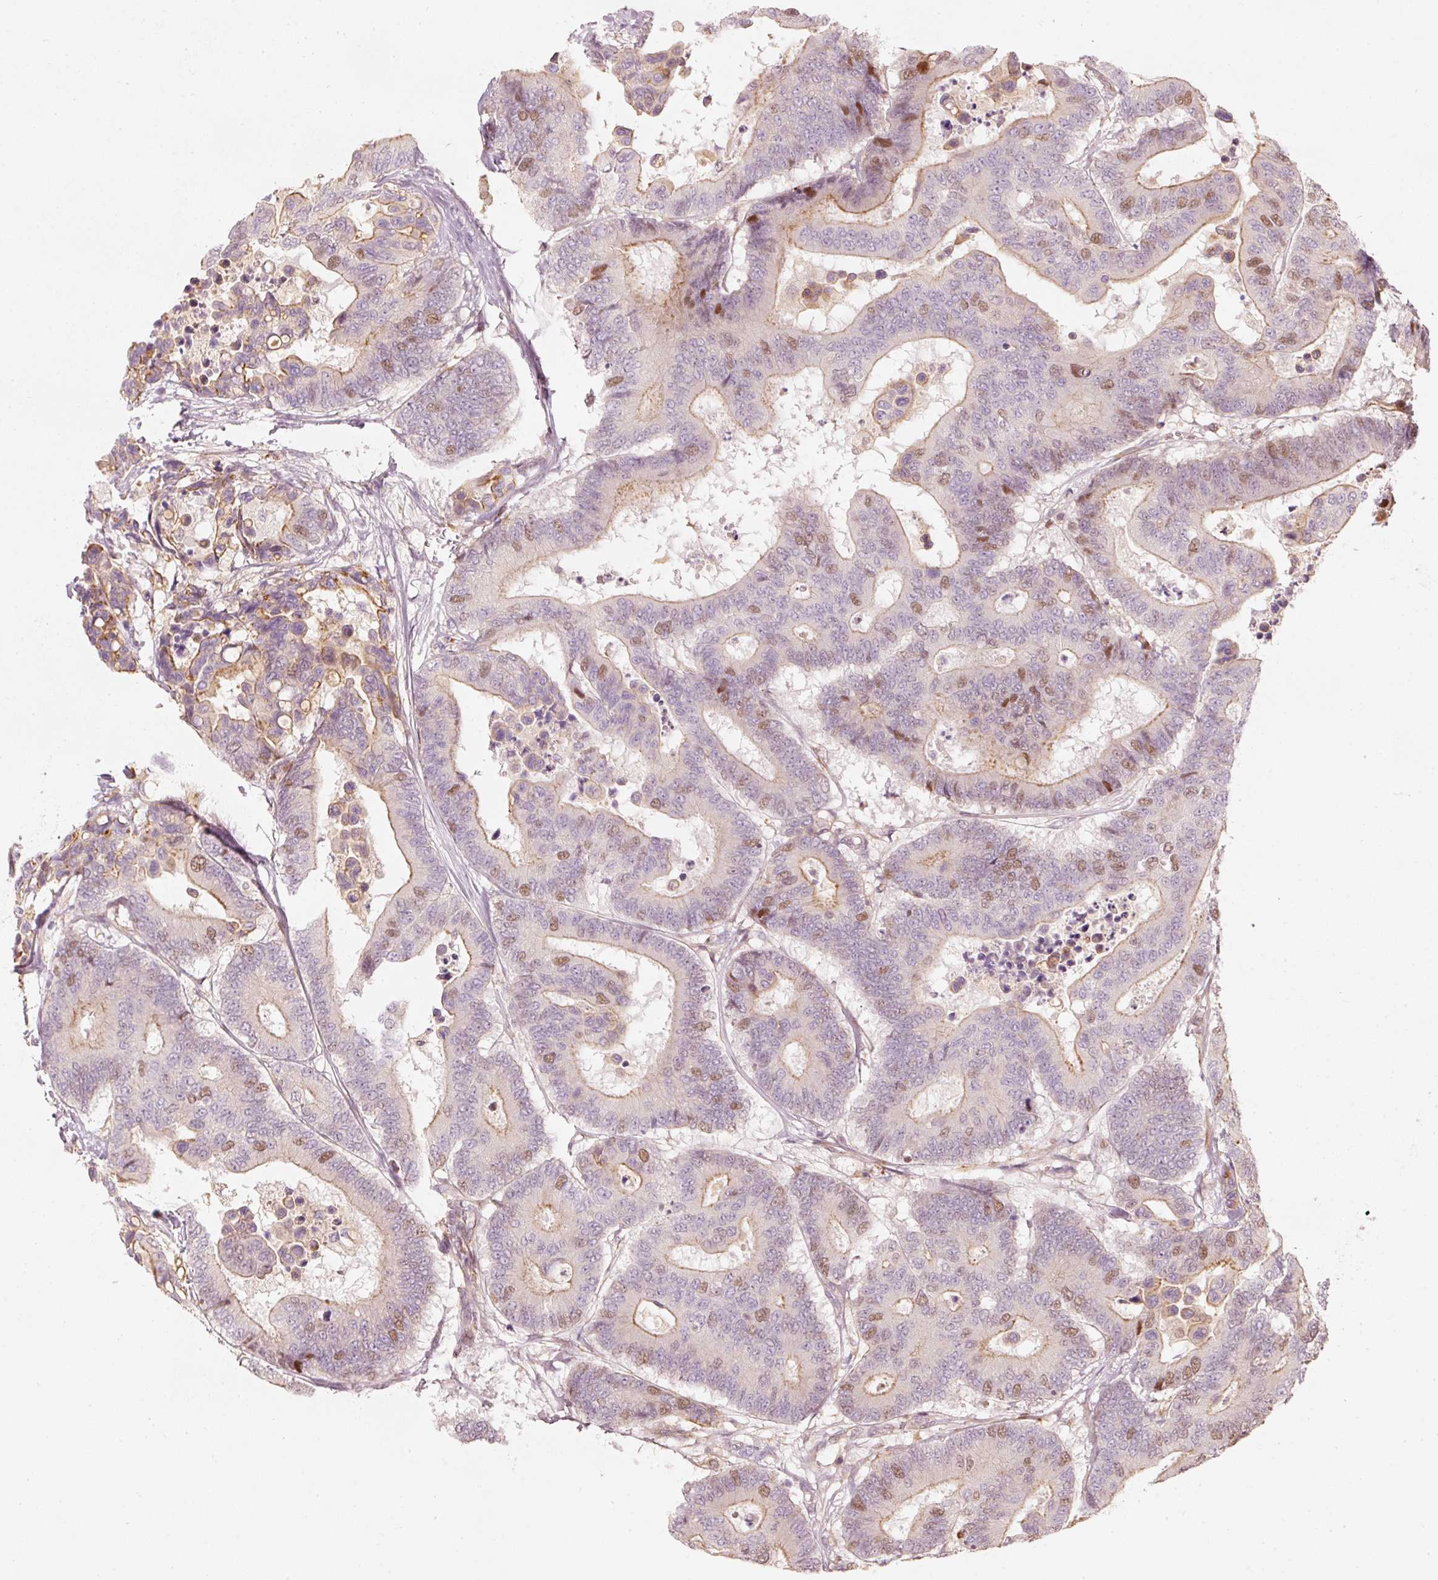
{"staining": {"intensity": "moderate", "quantity": "<25%", "location": "cytoplasmic/membranous,nuclear"}, "tissue": "colorectal cancer", "cell_type": "Tumor cells", "image_type": "cancer", "snomed": [{"axis": "morphology", "description": "Normal tissue, NOS"}, {"axis": "morphology", "description": "Adenocarcinoma, NOS"}, {"axis": "topography", "description": "Colon"}], "caption": "Colorectal adenocarcinoma tissue exhibits moderate cytoplasmic/membranous and nuclear staining in about <25% of tumor cells, visualized by immunohistochemistry. (IHC, brightfield microscopy, high magnification).", "gene": "TREX2", "patient": {"sex": "male", "age": 82}}